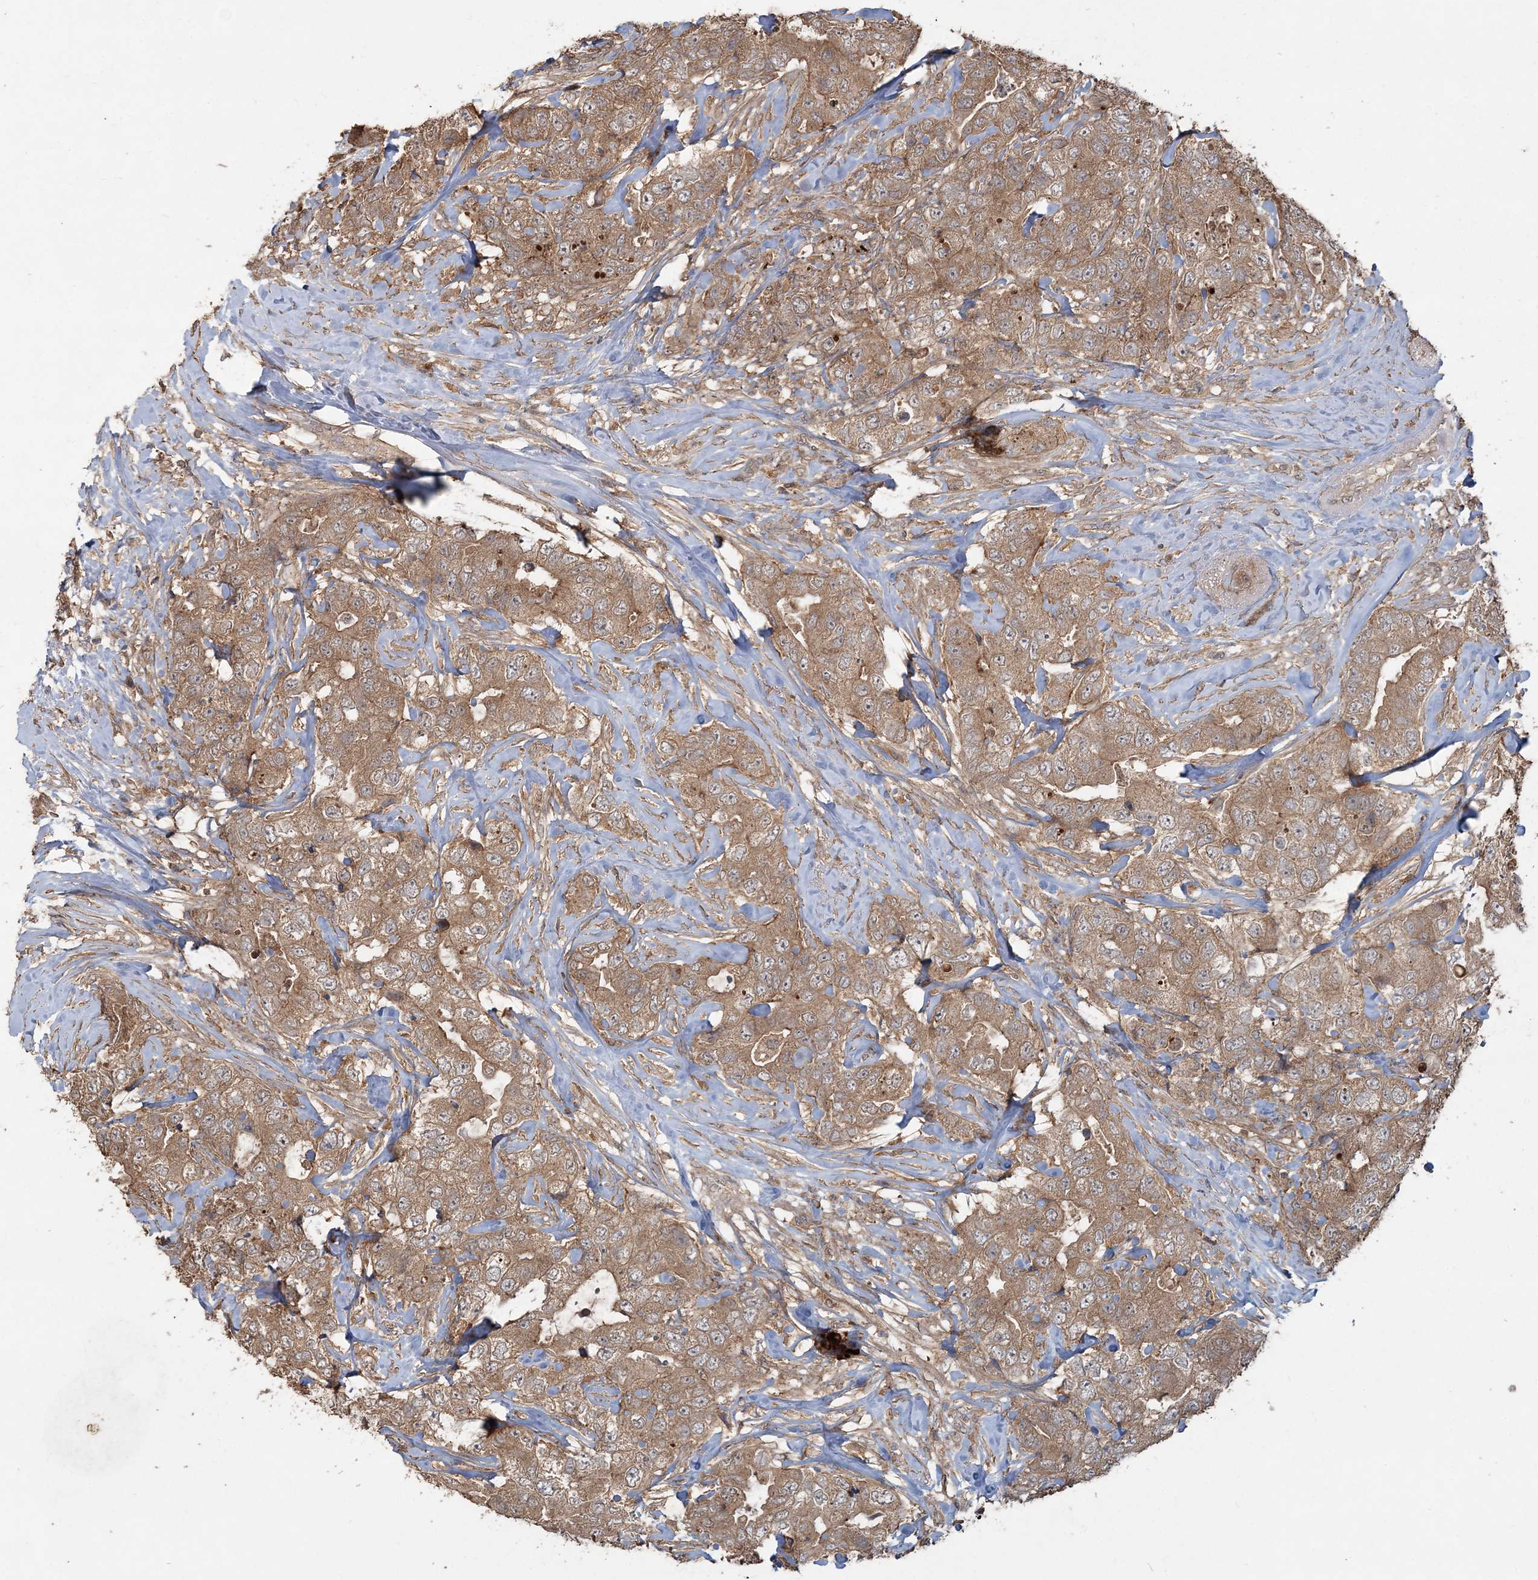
{"staining": {"intensity": "moderate", "quantity": ">75%", "location": "cytoplasmic/membranous"}, "tissue": "breast cancer", "cell_type": "Tumor cells", "image_type": "cancer", "snomed": [{"axis": "morphology", "description": "Duct carcinoma"}, {"axis": "topography", "description": "Breast"}], "caption": "DAB immunohistochemical staining of human breast infiltrating ductal carcinoma reveals moderate cytoplasmic/membranous protein expression in about >75% of tumor cells.", "gene": "SPRY1", "patient": {"sex": "female", "age": 62}}